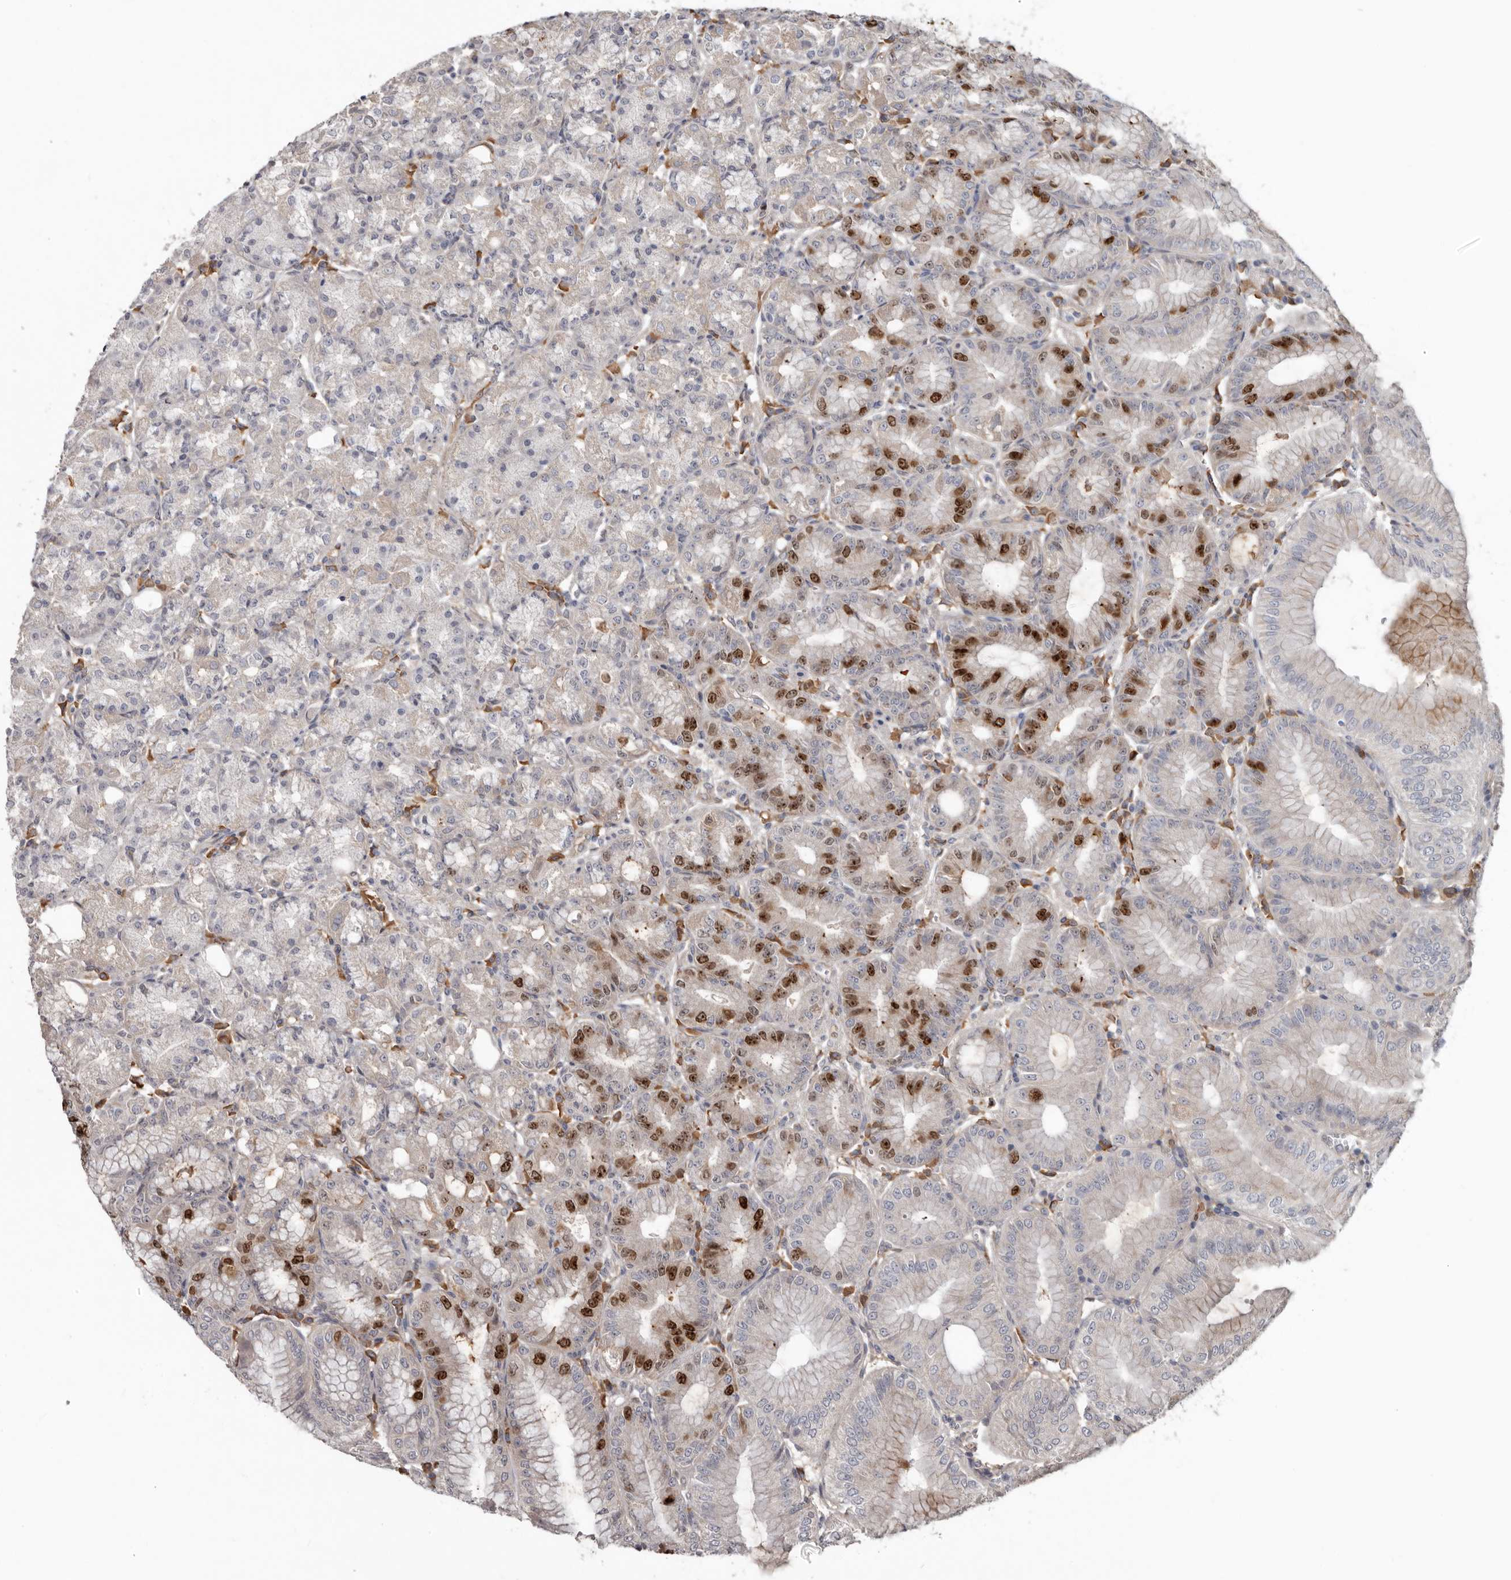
{"staining": {"intensity": "strong", "quantity": "<25%", "location": "cytoplasmic/membranous,nuclear"}, "tissue": "stomach", "cell_type": "Glandular cells", "image_type": "normal", "snomed": [{"axis": "morphology", "description": "Normal tissue, NOS"}, {"axis": "topography", "description": "Stomach, lower"}], "caption": "A high-resolution photomicrograph shows IHC staining of normal stomach, which exhibits strong cytoplasmic/membranous,nuclear positivity in about <25% of glandular cells. (DAB (3,3'-diaminobenzidine) IHC with brightfield microscopy, high magnification).", "gene": "CDCA8", "patient": {"sex": "male", "age": 71}}